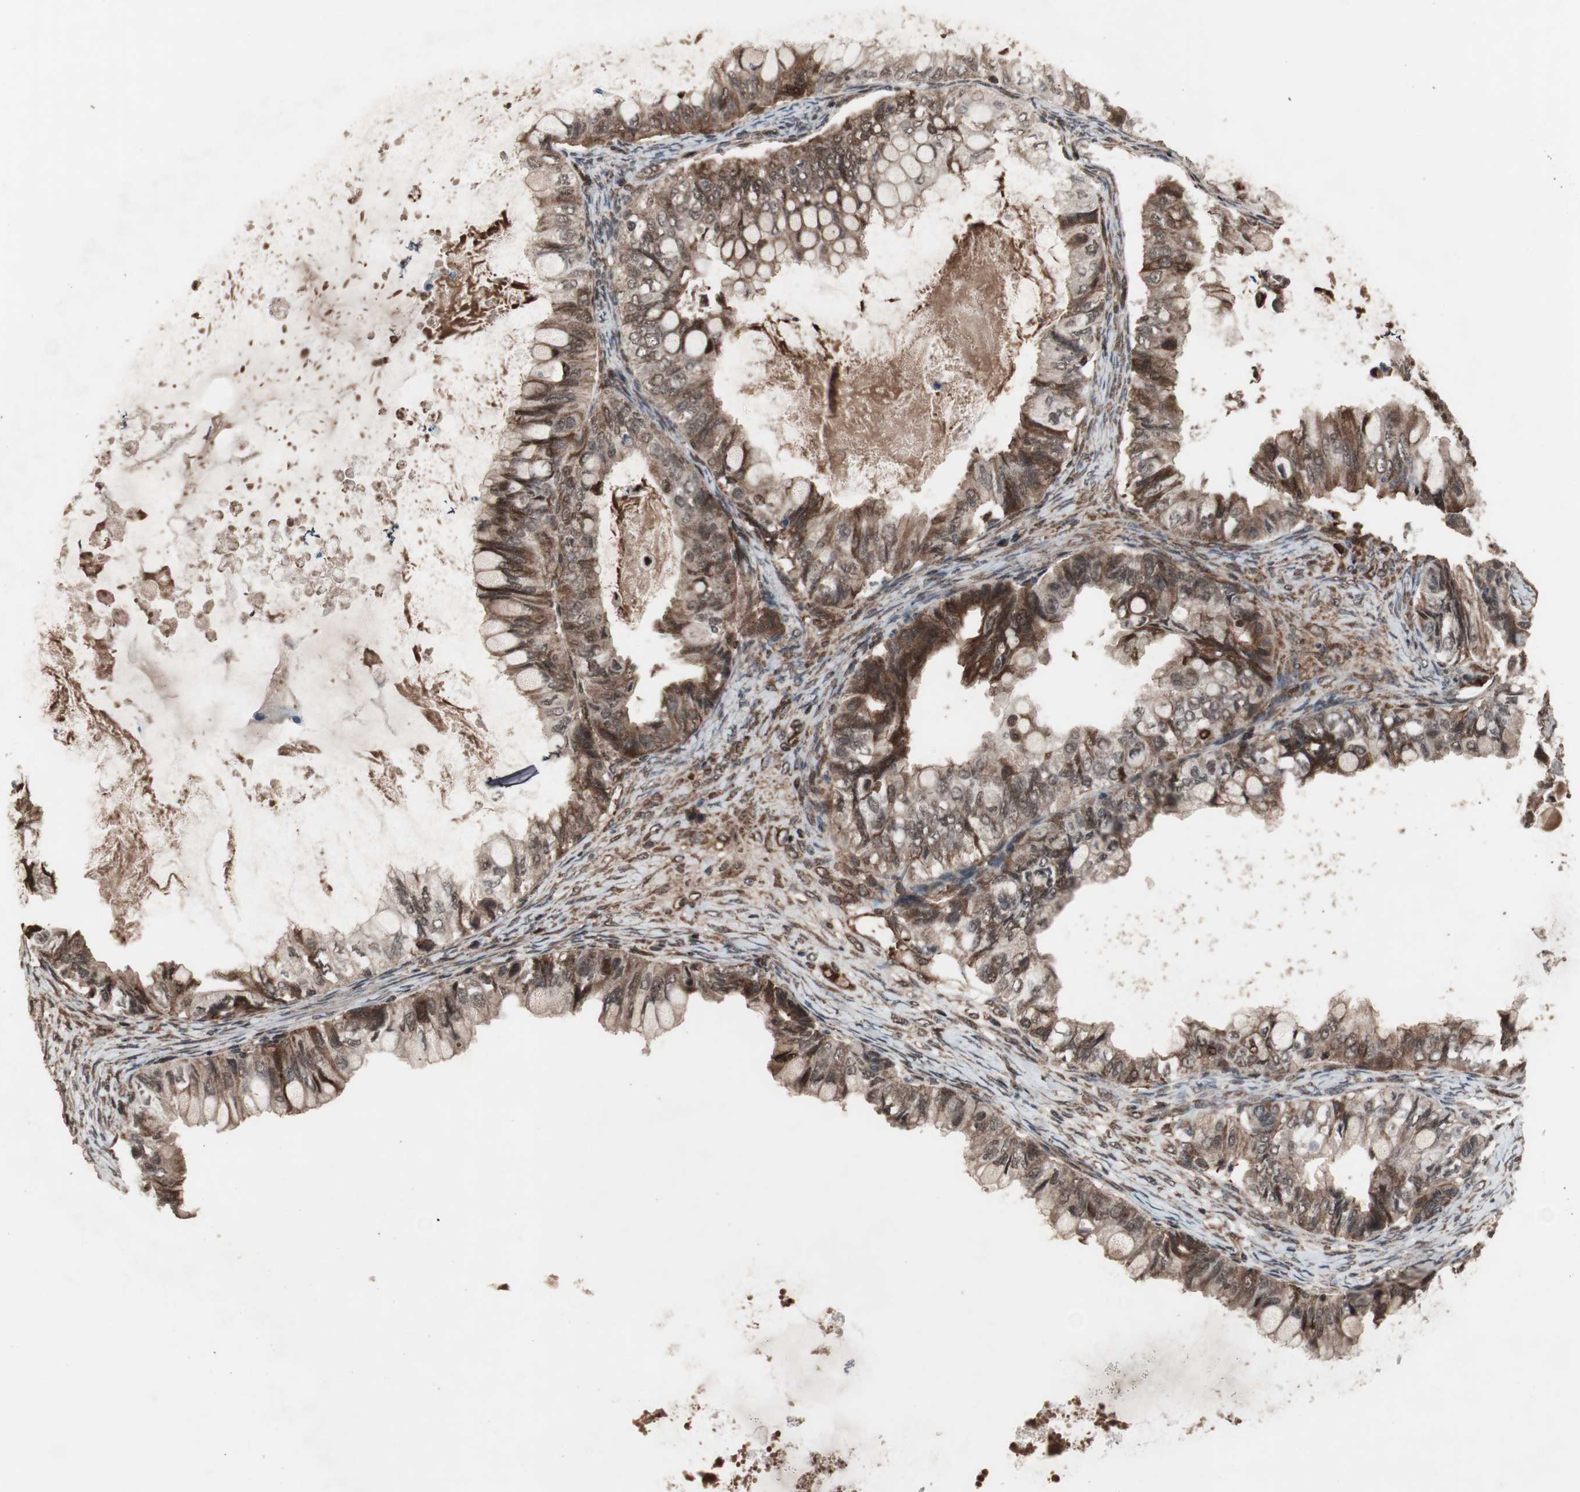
{"staining": {"intensity": "moderate", "quantity": ">75%", "location": "cytoplasmic/membranous,nuclear"}, "tissue": "ovarian cancer", "cell_type": "Tumor cells", "image_type": "cancer", "snomed": [{"axis": "morphology", "description": "Cystadenocarcinoma, mucinous, NOS"}, {"axis": "topography", "description": "Ovary"}], "caption": "Protein expression analysis of ovarian cancer demonstrates moderate cytoplasmic/membranous and nuclear positivity in approximately >75% of tumor cells. Nuclei are stained in blue.", "gene": "KANSL1", "patient": {"sex": "female", "age": 80}}